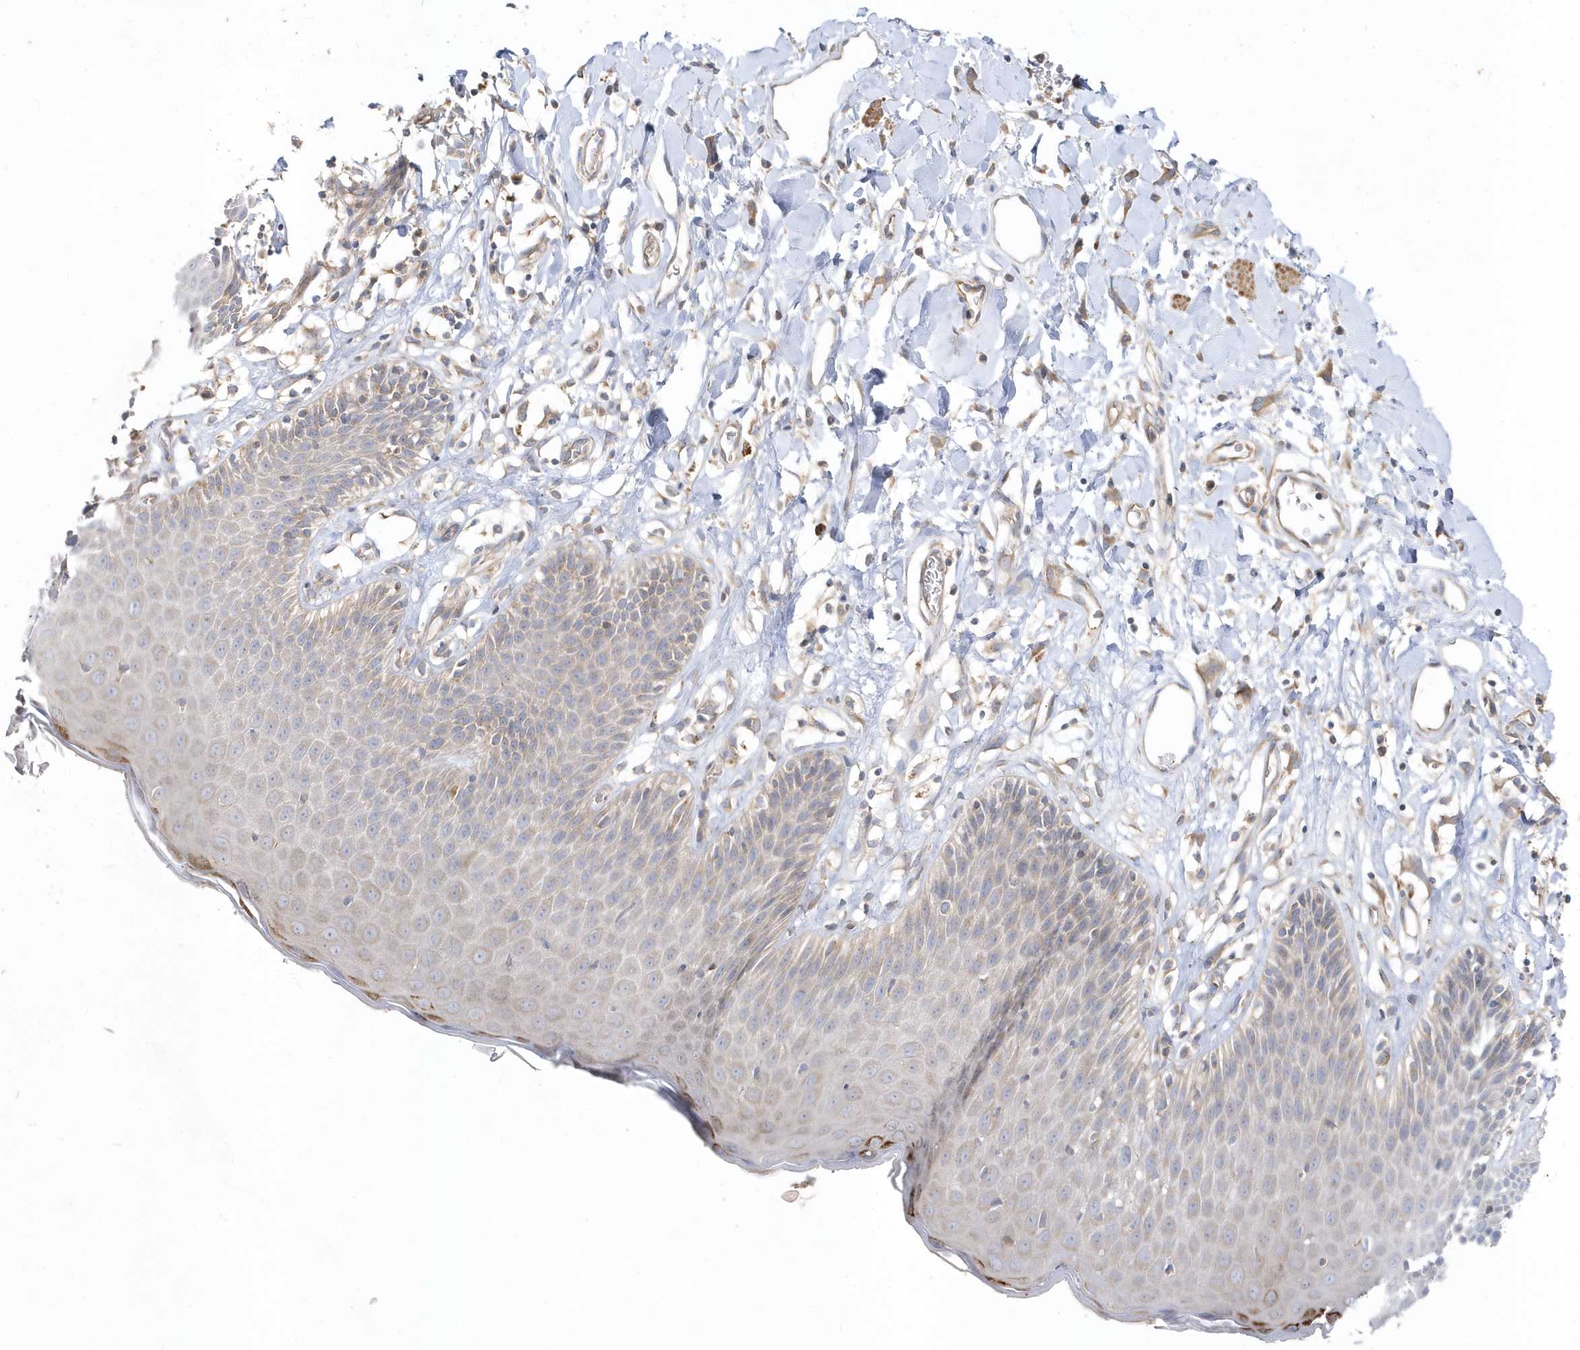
{"staining": {"intensity": "strong", "quantity": "<25%", "location": "cytoplasmic/membranous"}, "tissue": "skin", "cell_type": "Epidermal cells", "image_type": "normal", "snomed": [{"axis": "morphology", "description": "Normal tissue, NOS"}, {"axis": "topography", "description": "Vulva"}], "caption": "An immunohistochemistry (IHC) photomicrograph of normal tissue is shown. Protein staining in brown labels strong cytoplasmic/membranous positivity in skin within epidermal cells. (DAB (3,3'-diaminobenzidine) IHC with brightfield microscopy, high magnification).", "gene": "LEXM", "patient": {"sex": "female", "age": 68}}